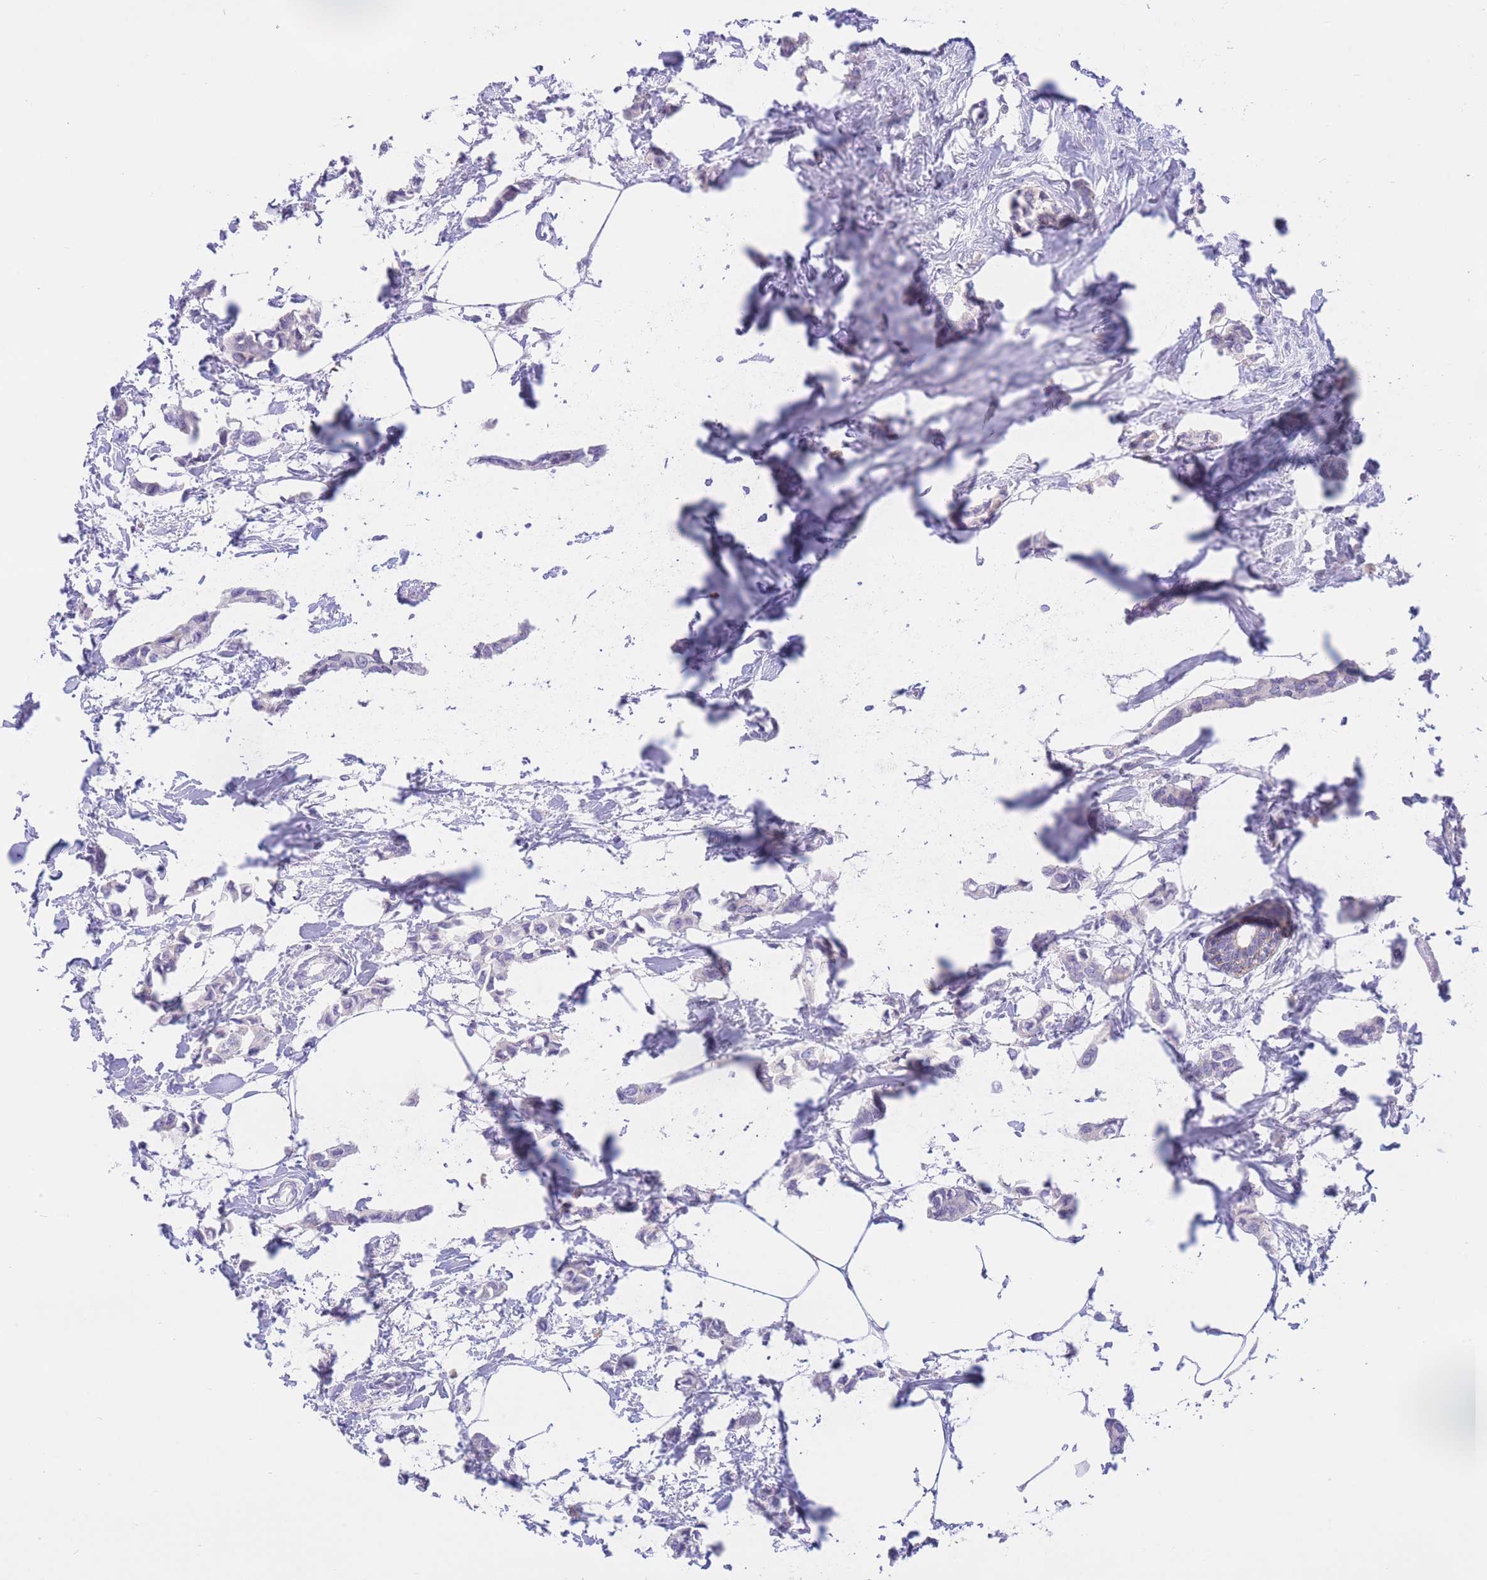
{"staining": {"intensity": "negative", "quantity": "none", "location": "none"}, "tissue": "breast cancer", "cell_type": "Tumor cells", "image_type": "cancer", "snomed": [{"axis": "morphology", "description": "Duct carcinoma"}, {"axis": "topography", "description": "Breast"}], "caption": "This is an IHC photomicrograph of breast intraductal carcinoma. There is no staining in tumor cells.", "gene": "RPL39L", "patient": {"sex": "female", "age": 73}}